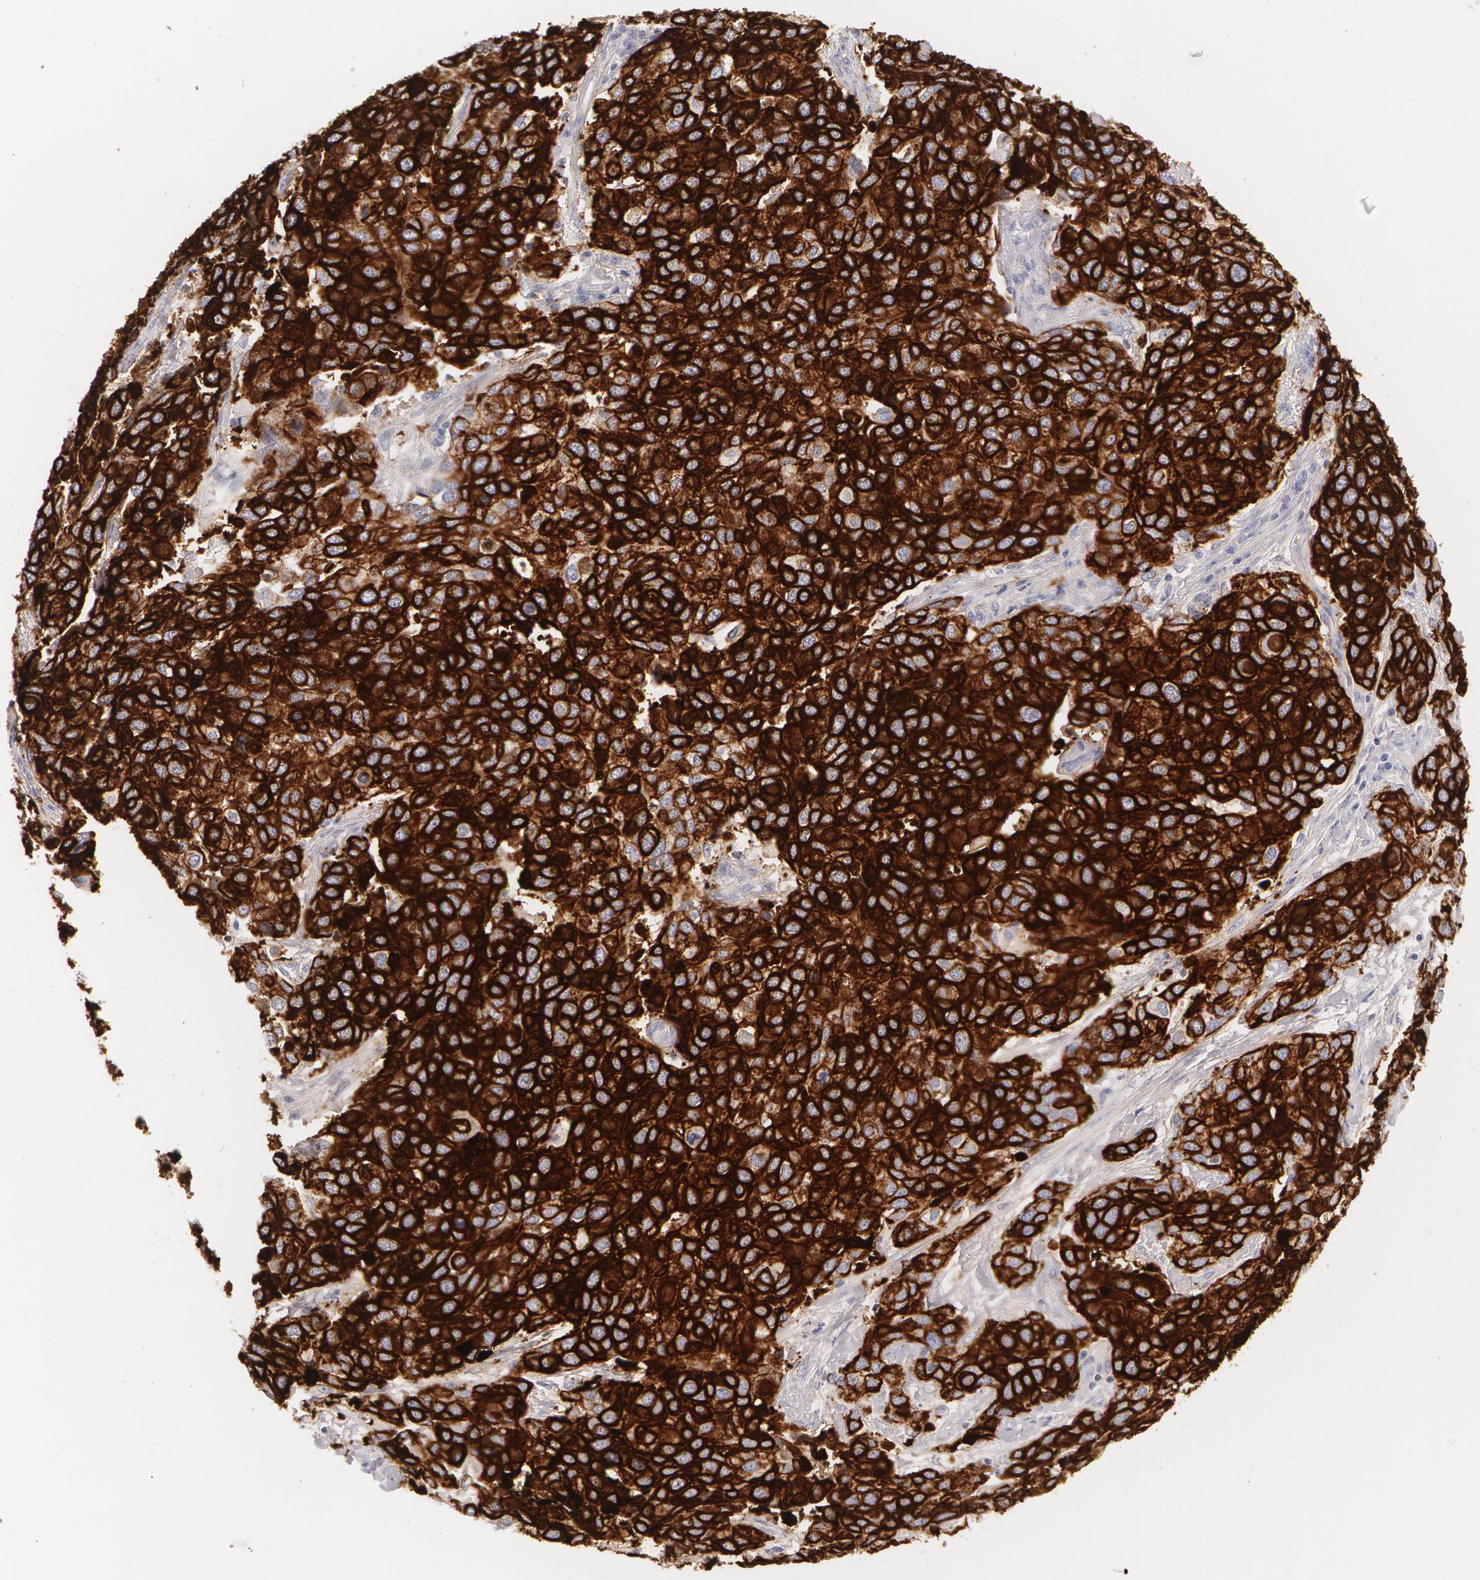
{"staining": {"intensity": "strong", "quantity": ">75%", "location": "cytoplasmic/membranous"}, "tissue": "cervical cancer", "cell_type": "Tumor cells", "image_type": "cancer", "snomed": [{"axis": "morphology", "description": "Squamous cell carcinoma, NOS"}, {"axis": "topography", "description": "Cervix"}], "caption": "DAB (3,3'-diaminobenzidine) immunohistochemical staining of human cervical squamous cell carcinoma reveals strong cytoplasmic/membranous protein expression in approximately >75% of tumor cells. (brown staining indicates protein expression, while blue staining denotes nuclei).", "gene": "KRT8", "patient": {"sex": "female", "age": 54}}